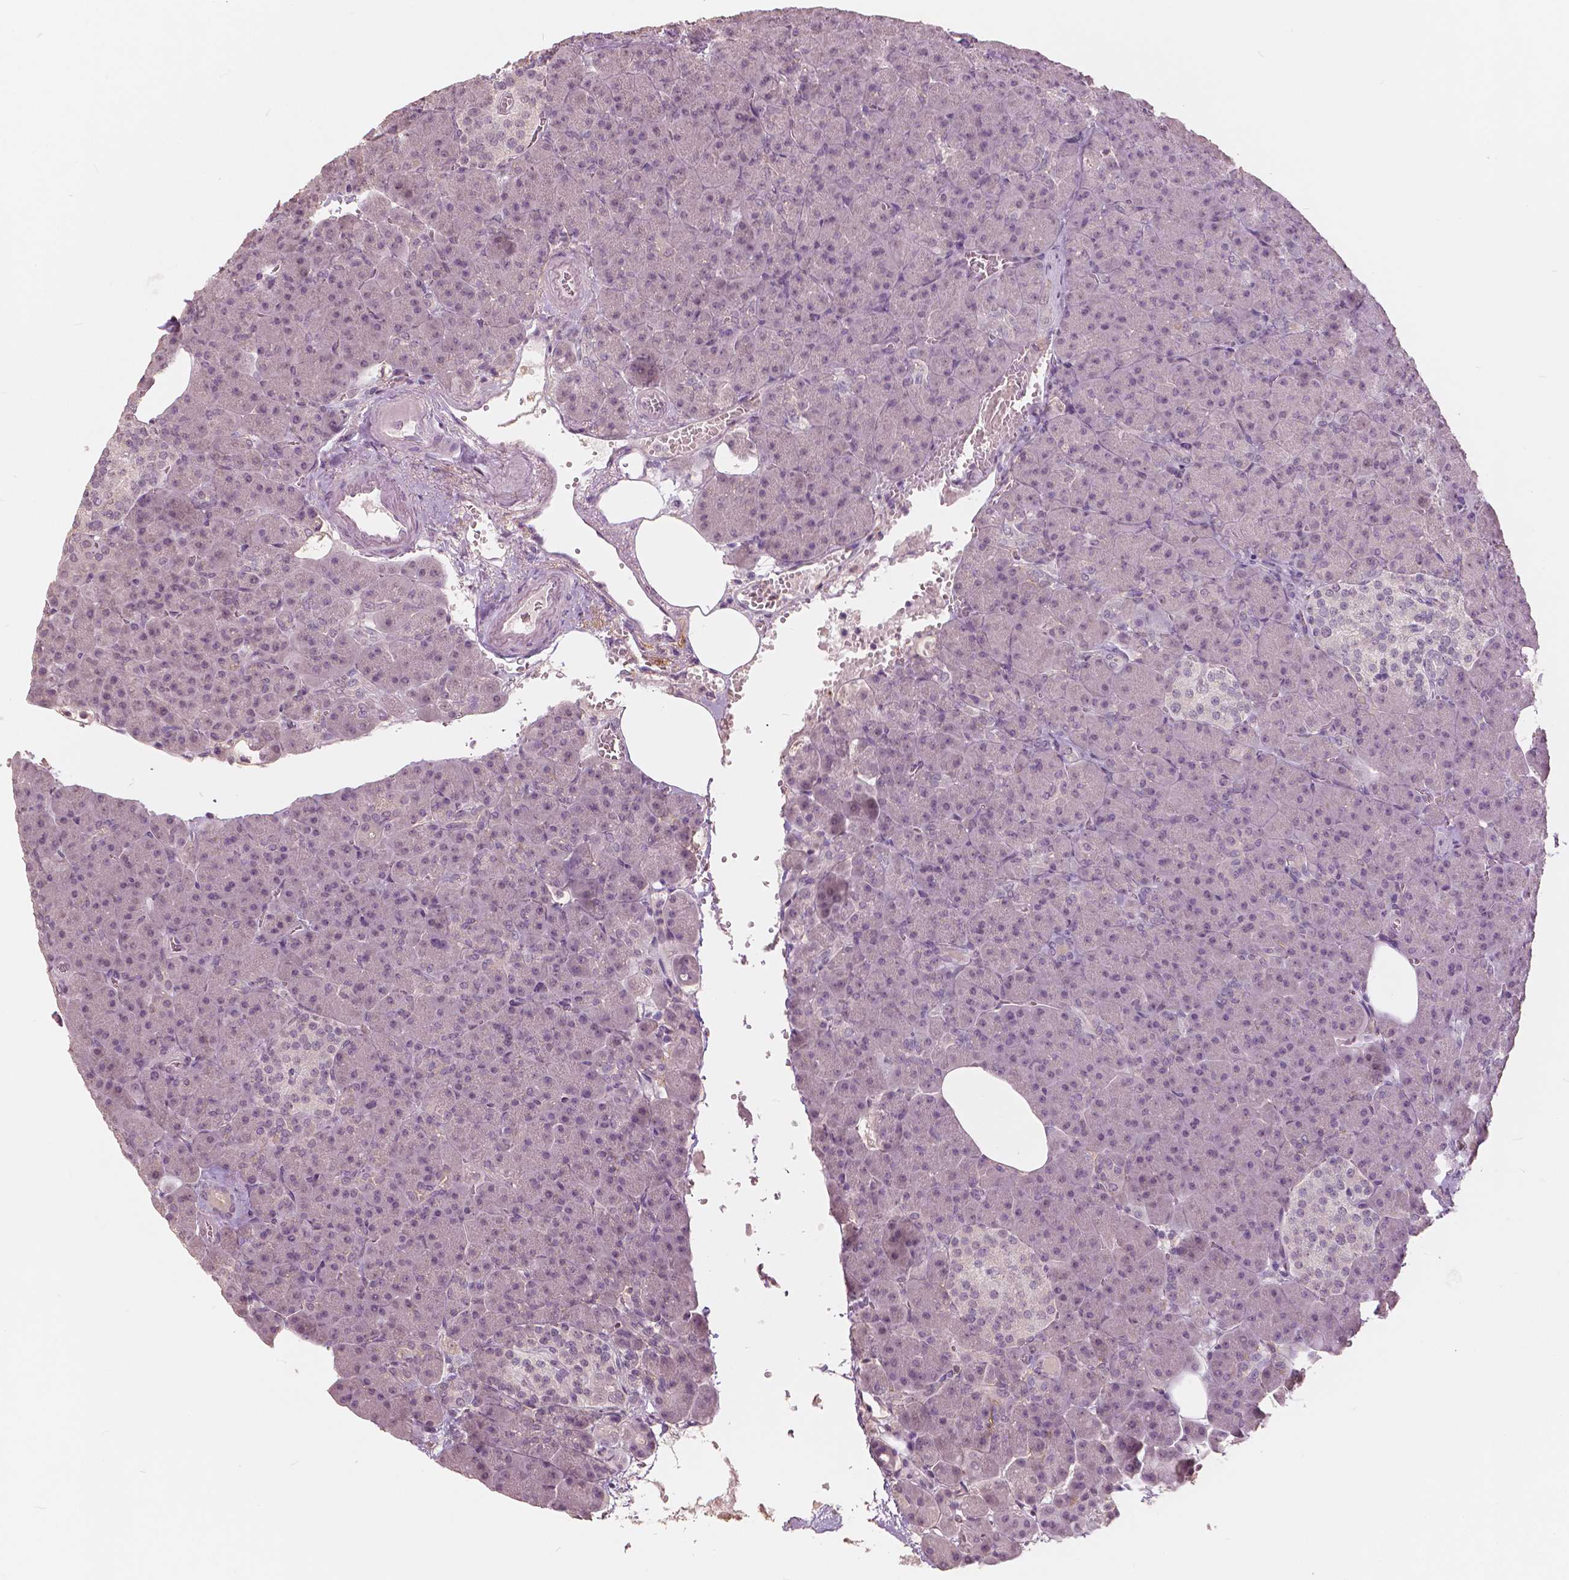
{"staining": {"intensity": "weak", "quantity": "<25%", "location": "nuclear"}, "tissue": "pancreas", "cell_type": "Exocrine glandular cells", "image_type": "normal", "snomed": [{"axis": "morphology", "description": "Normal tissue, NOS"}, {"axis": "topography", "description": "Pancreas"}], "caption": "This micrograph is of benign pancreas stained with immunohistochemistry (IHC) to label a protein in brown with the nuclei are counter-stained blue. There is no positivity in exocrine glandular cells.", "gene": "NANOG", "patient": {"sex": "female", "age": 74}}